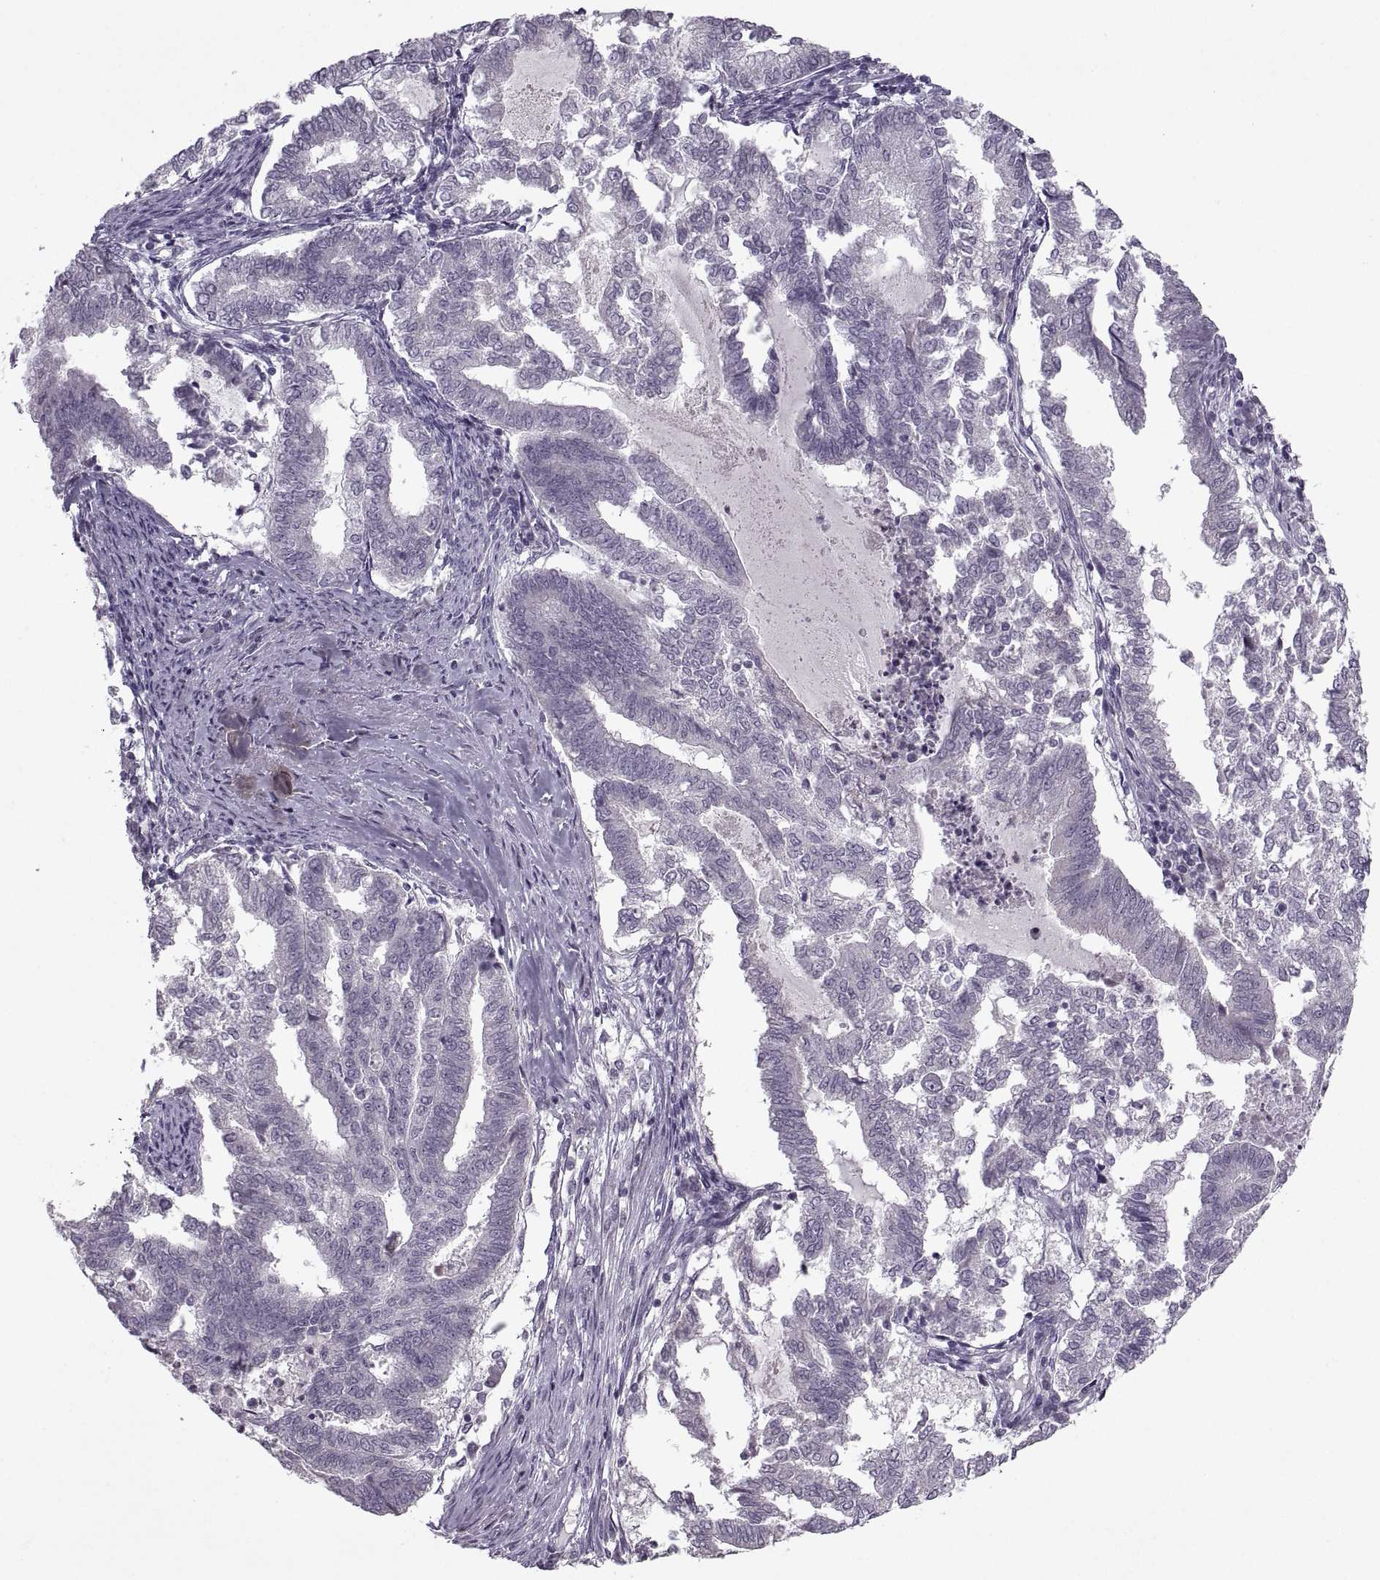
{"staining": {"intensity": "negative", "quantity": "none", "location": "none"}, "tissue": "endometrial cancer", "cell_type": "Tumor cells", "image_type": "cancer", "snomed": [{"axis": "morphology", "description": "Adenocarcinoma, NOS"}, {"axis": "topography", "description": "Endometrium"}], "caption": "Endometrial adenocarcinoma was stained to show a protein in brown. There is no significant staining in tumor cells. (DAB (3,3'-diaminobenzidine) immunohistochemistry (IHC), high magnification).", "gene": "MGAT4D", "patient": {"sex": "female", "age": 79}}